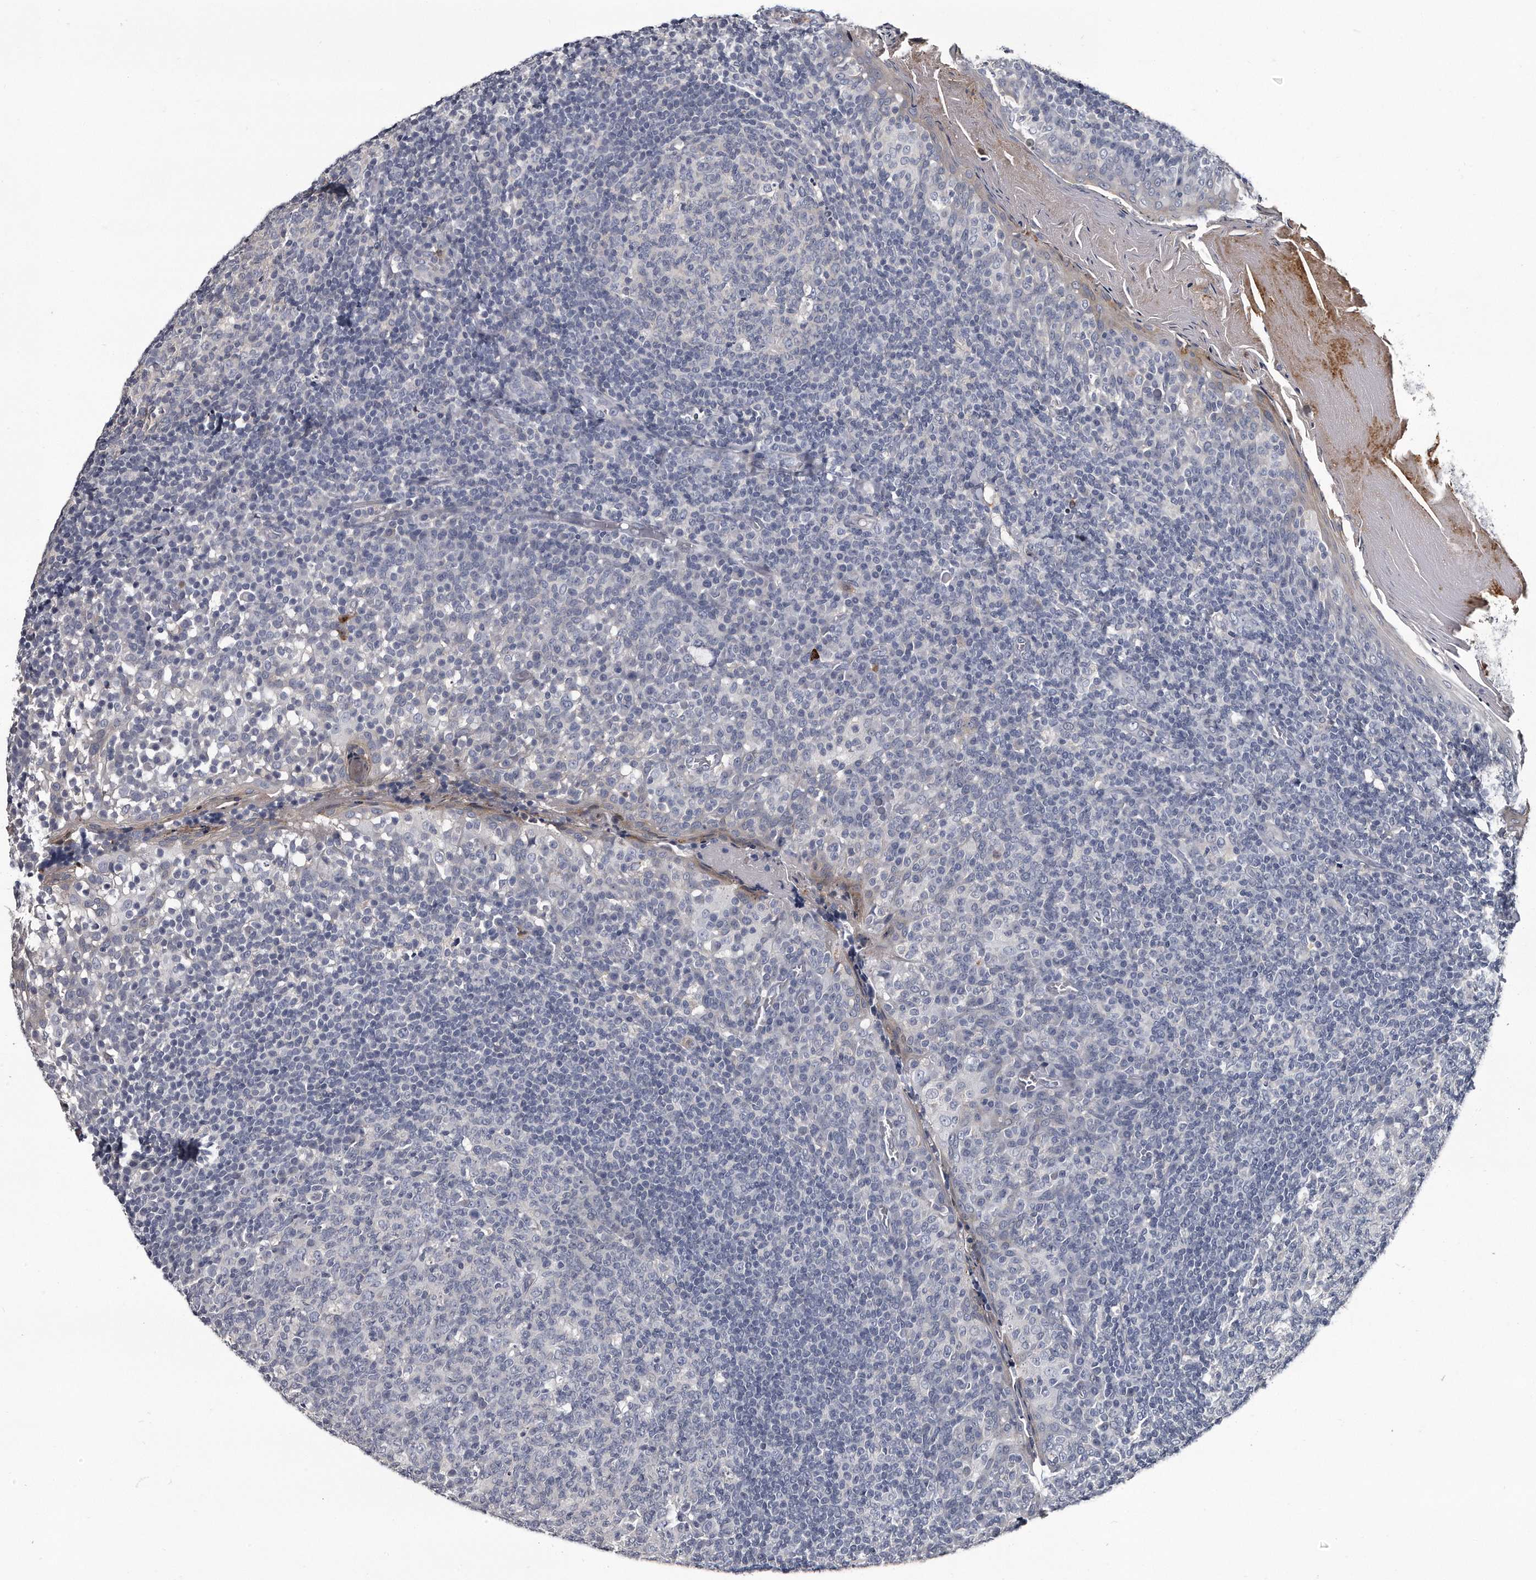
{"staining": {"intensity": "negative", "quantity": "none", "location": "none"}, "tissue": "tonsil", "cell_type": "Germinal center cells", "image_type": "normal", "snomed": [{"axis": "morphology", "description": "Normal tissue, NOS"}, {"axis": "topography", "description": "Tonsil"}], "caption": "Immunohistochemistry of benign human tonsil exhibits no expression in germinal center cells.", "gene": "GAPVD1", "patient": {"sex": "female", "age": 19}}